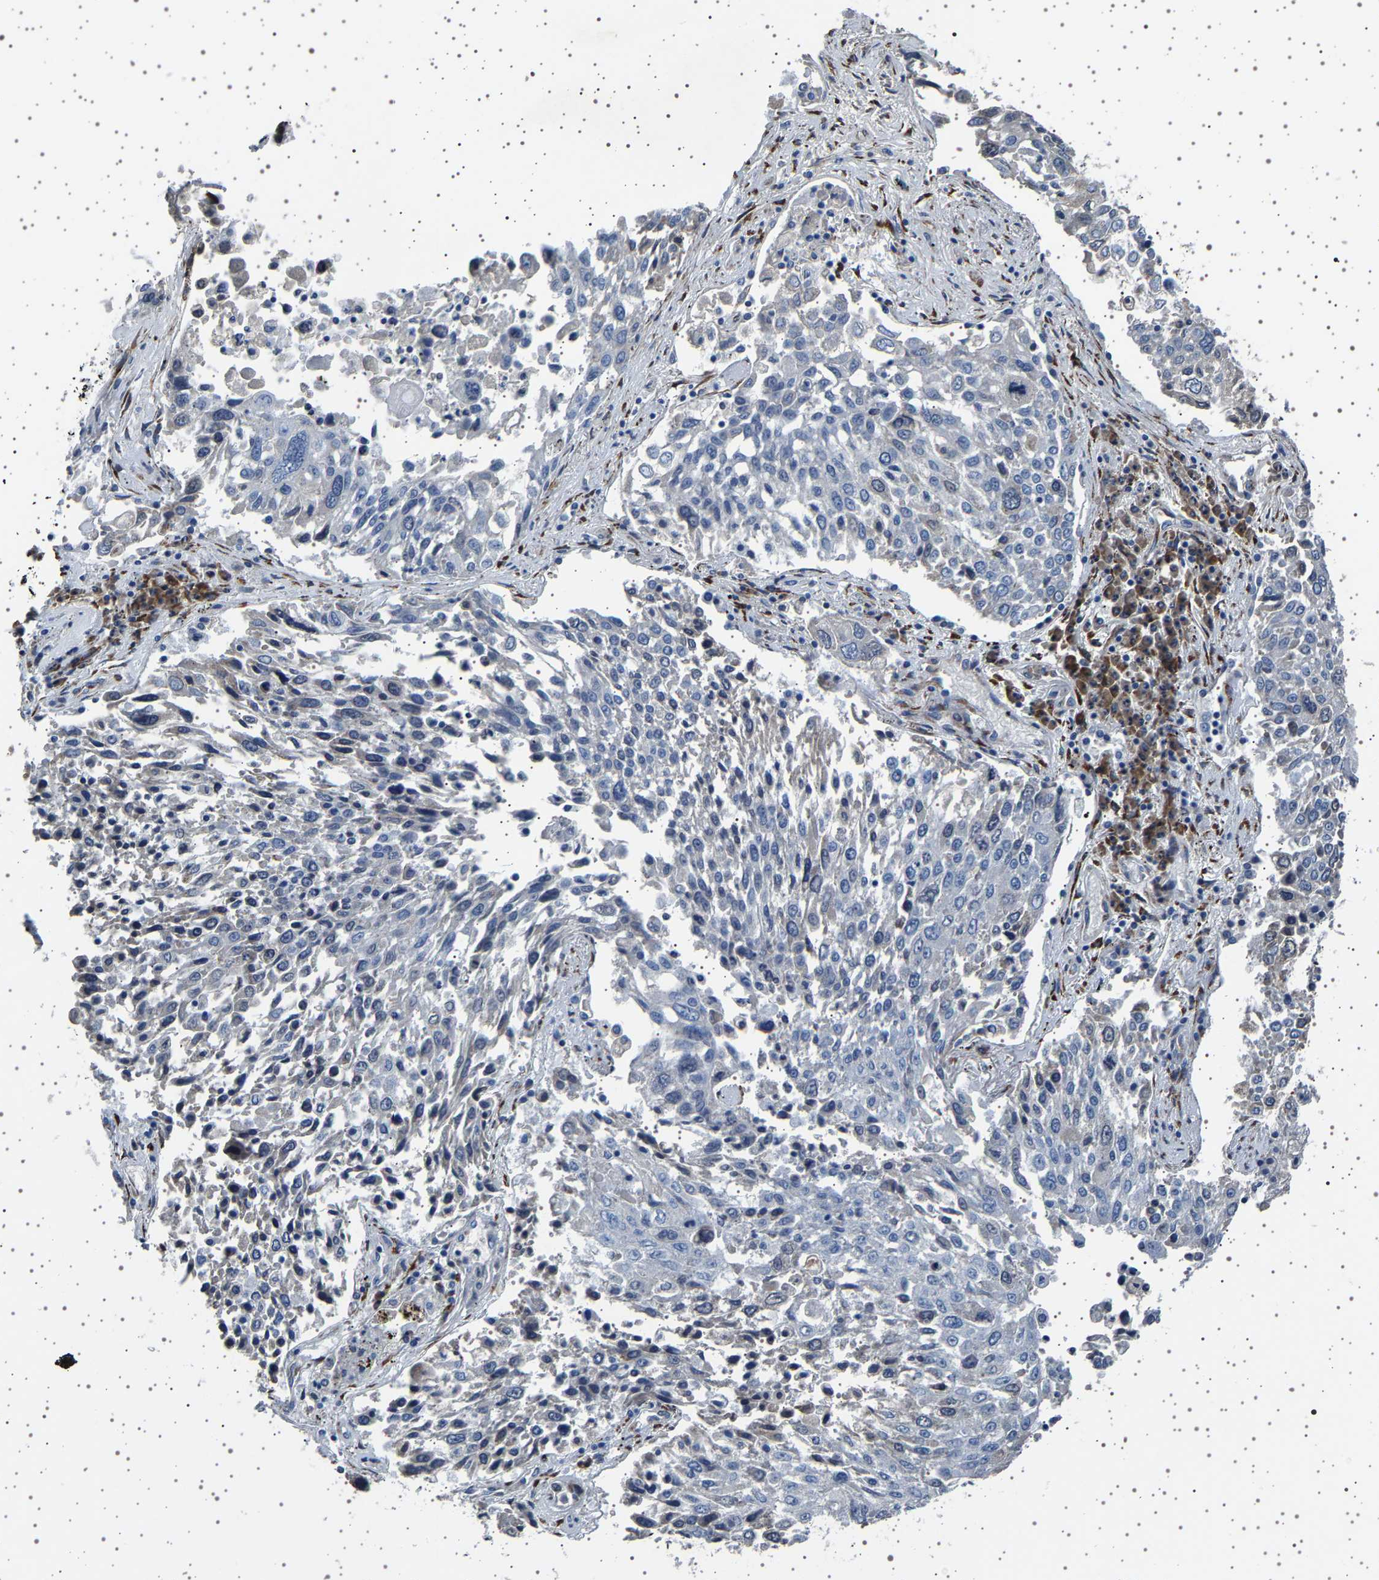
{"staining": {"intensity": "negative", "quantity": "none", "location": "none"}, "tissue": "lung cancer", "cell_type": "Tumor cells", "image_type": "cancer", "snomed": [{"axis": "morphology", "description": "Squamous cell carcinoma, NOS"}, {"axis": "topography", "description": "Lung"}], "caption": "Lung cancer stained for a protein using IHC displays no expression tumor cells.", "gene": "FTCD", "patient": {"sex": "male", "age": 65}}